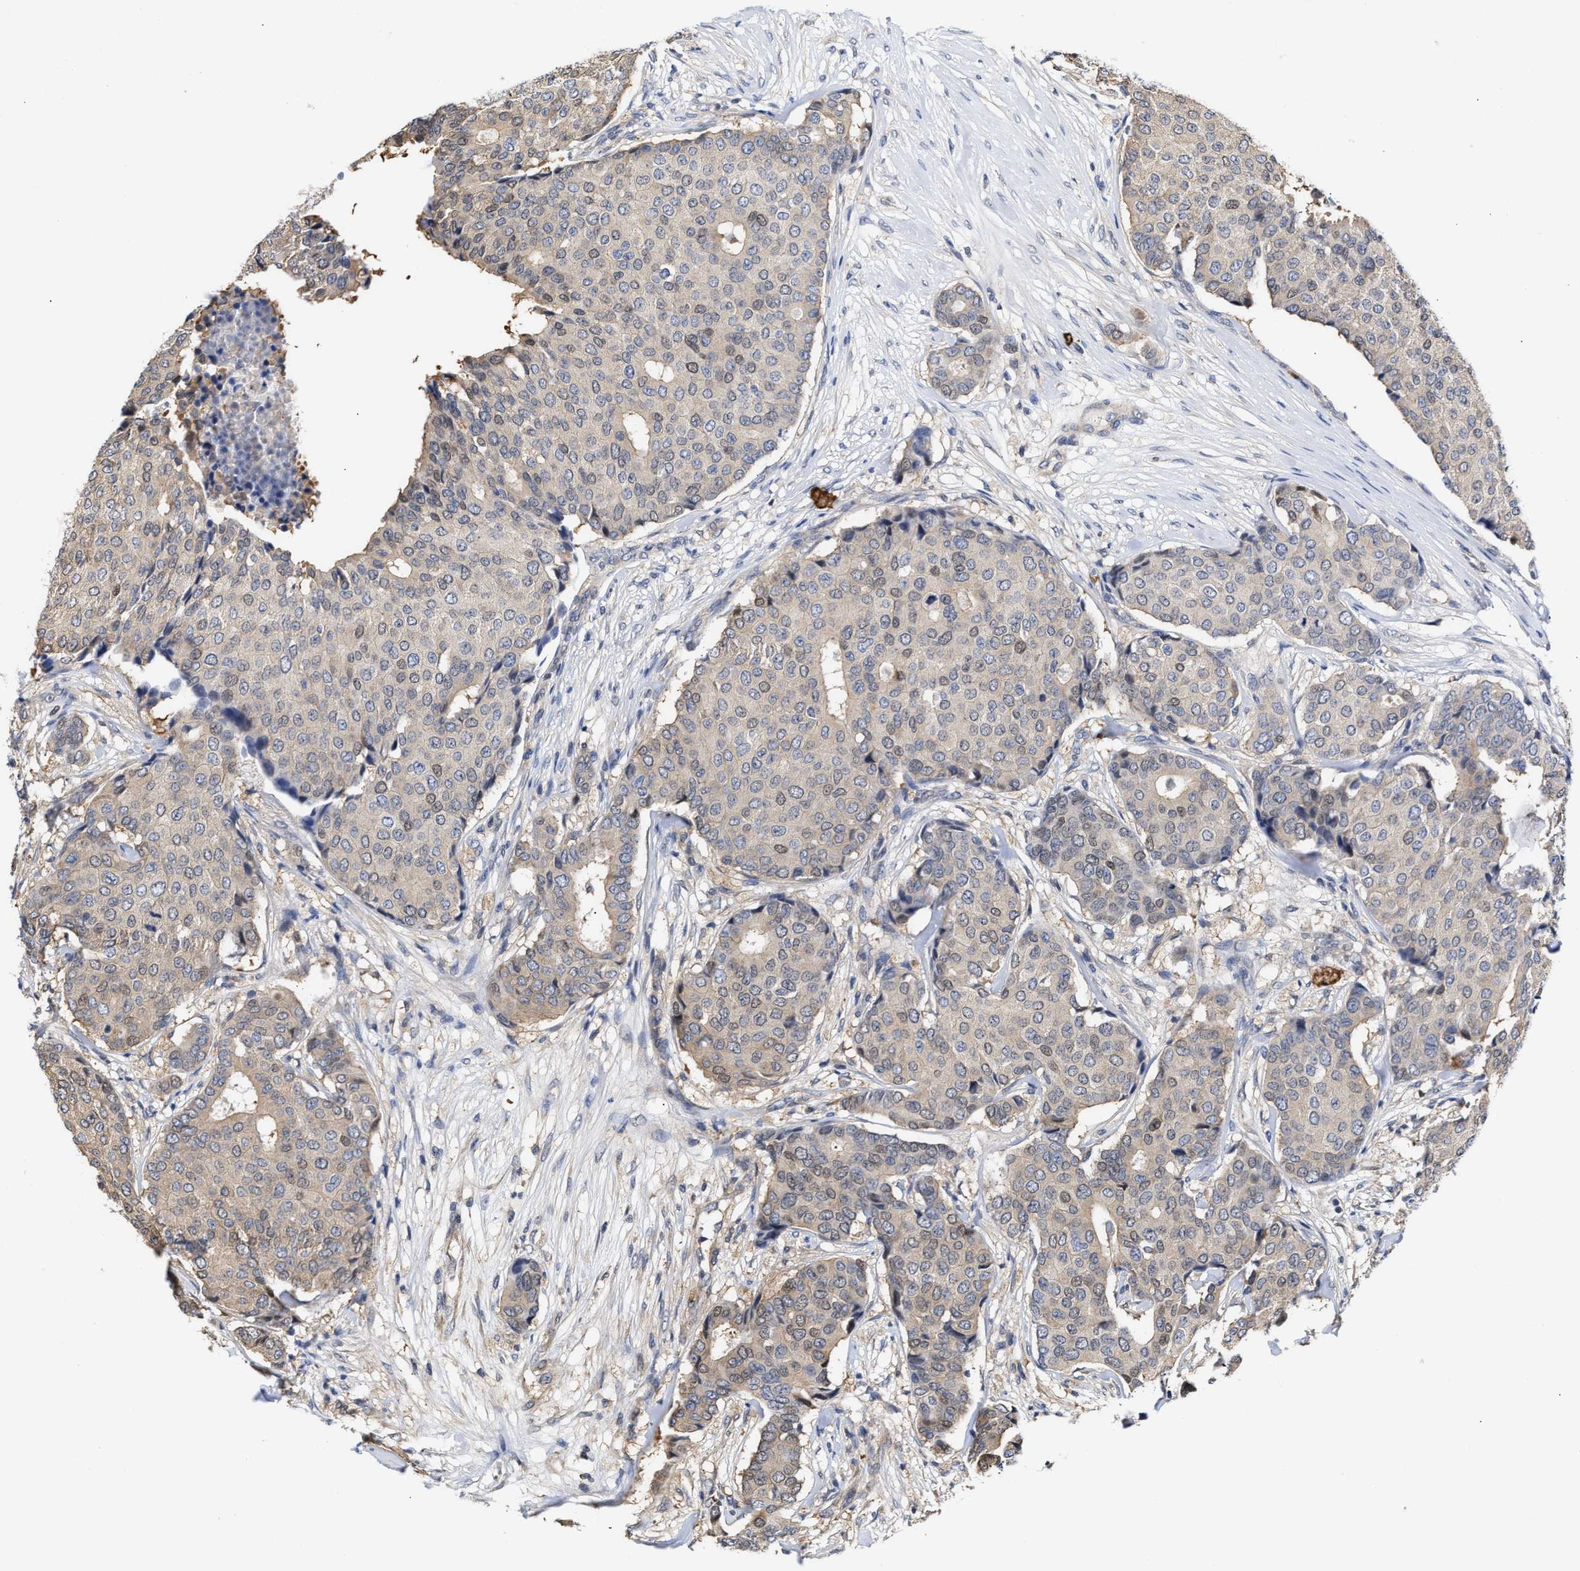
{"staining": {"intensity": "weak", "quantity": "25%-75%", "location": "cytoplasmic/membranous"}, "tissue": "breast cancer", "cell_type": "Tumor cells", "image_type": "cancer", "snomed": [{"axis": "morphology", "description": "Duct carcinoma"}, {"axis": "topography", "description": "Breast"}], "caption": "Breast intraductal carcinoma tissue reveals weak cytoplasmic/membranous expression in about 25%-75% of tumor cells, visualized by immunohistochemistry.", "gene": "KLHDC1", "patient": {"sex": "female", "age": 75}}